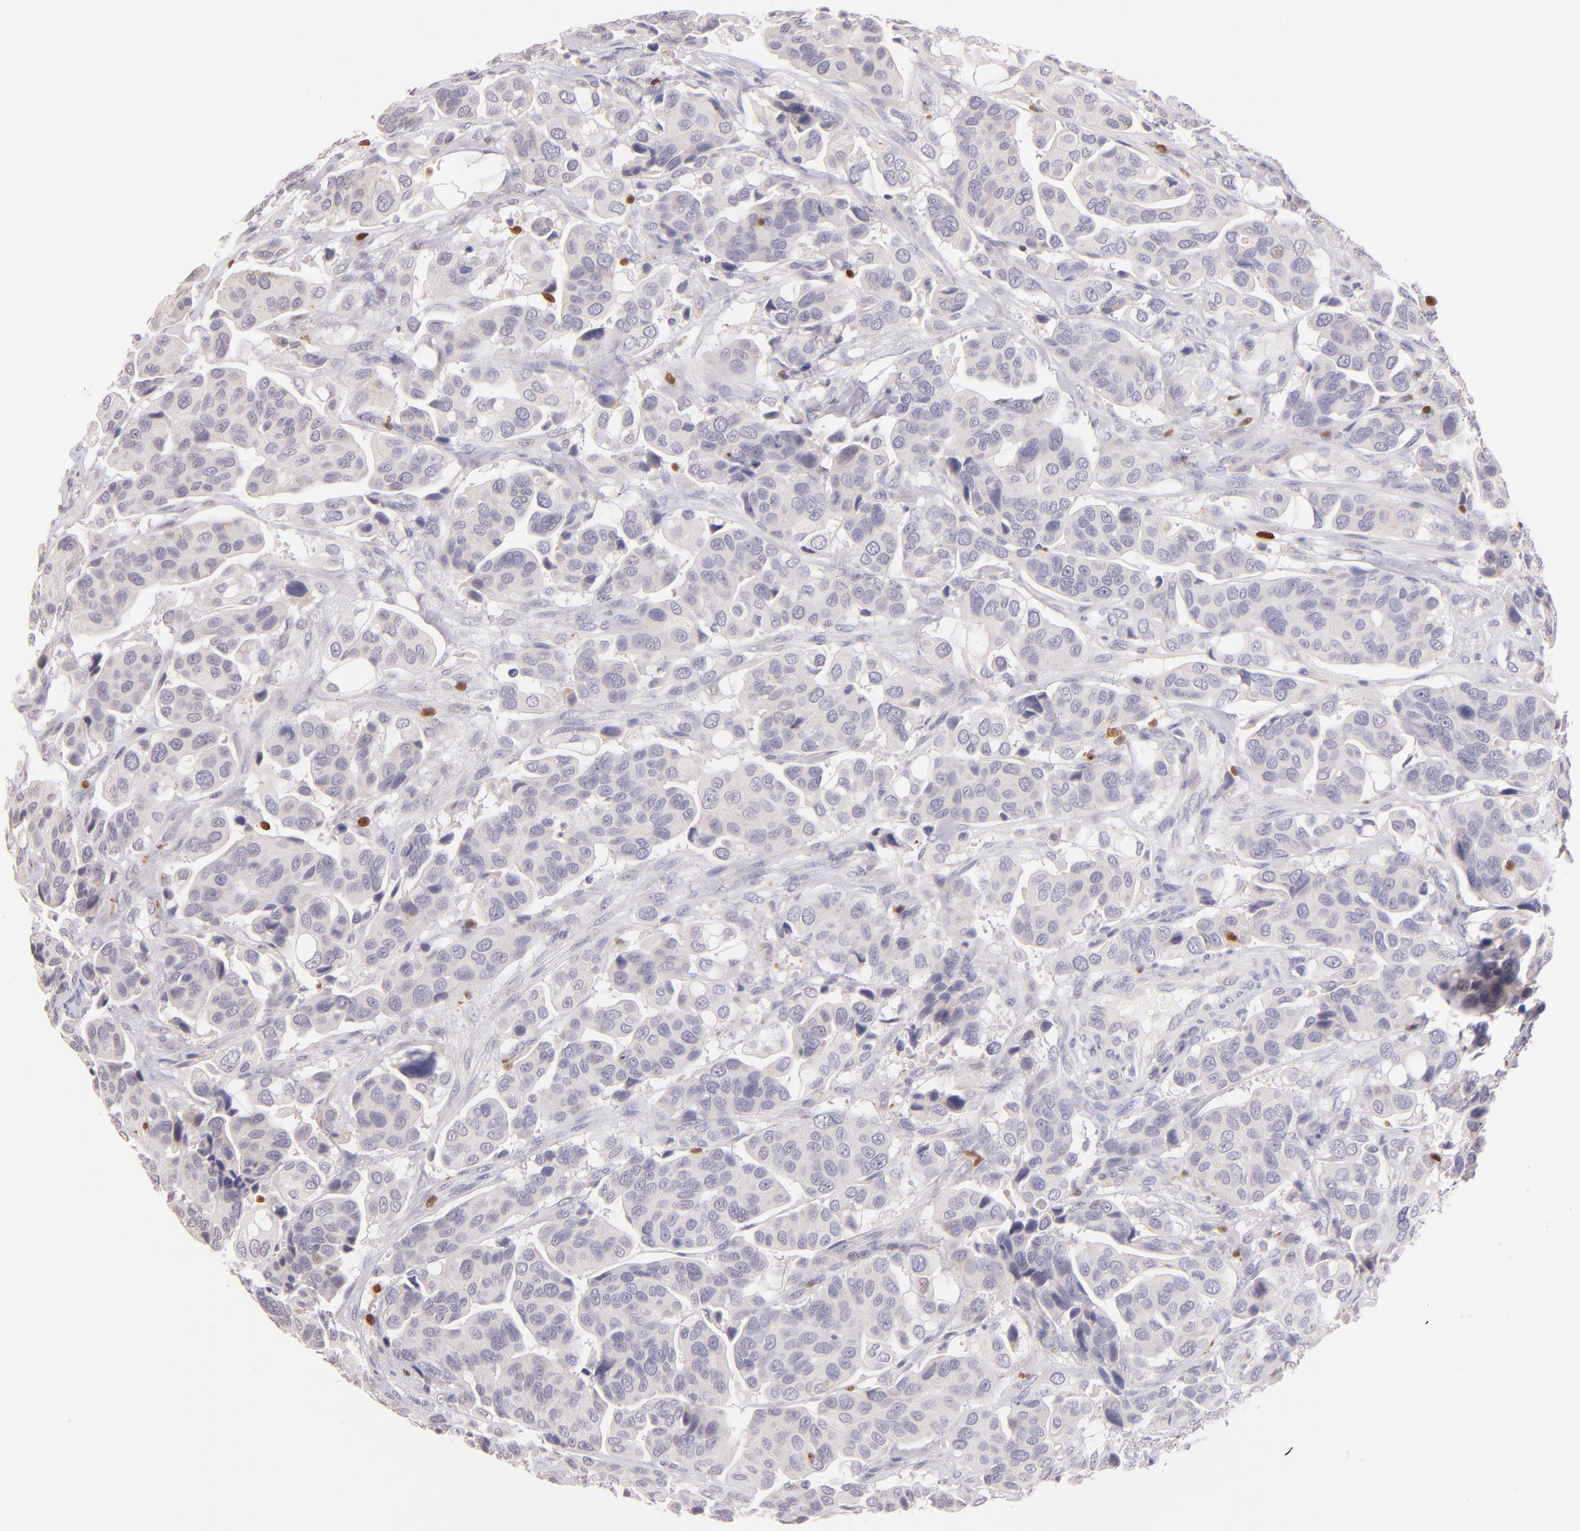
{"staining": {"intensity": "negative", "quantity": "none", "location": "none"}, "tissue": "urothelial cancer", "cell_type": "Tumor cells", "image_type": "cancer", "snomed": [{"axis": "morphology", "description": "Adenocarcinoma, NOS"}, {"axis": "topography", "description": "Urinary bladder"}], "caption": "A high-resolution micrograph shows immunohistochemistry (IHC) staining of urothelial cancer, which displays no significant expression in tumor cells.", "gene": "ZAP70", "patient": {"sex": "male", "age": 61}}